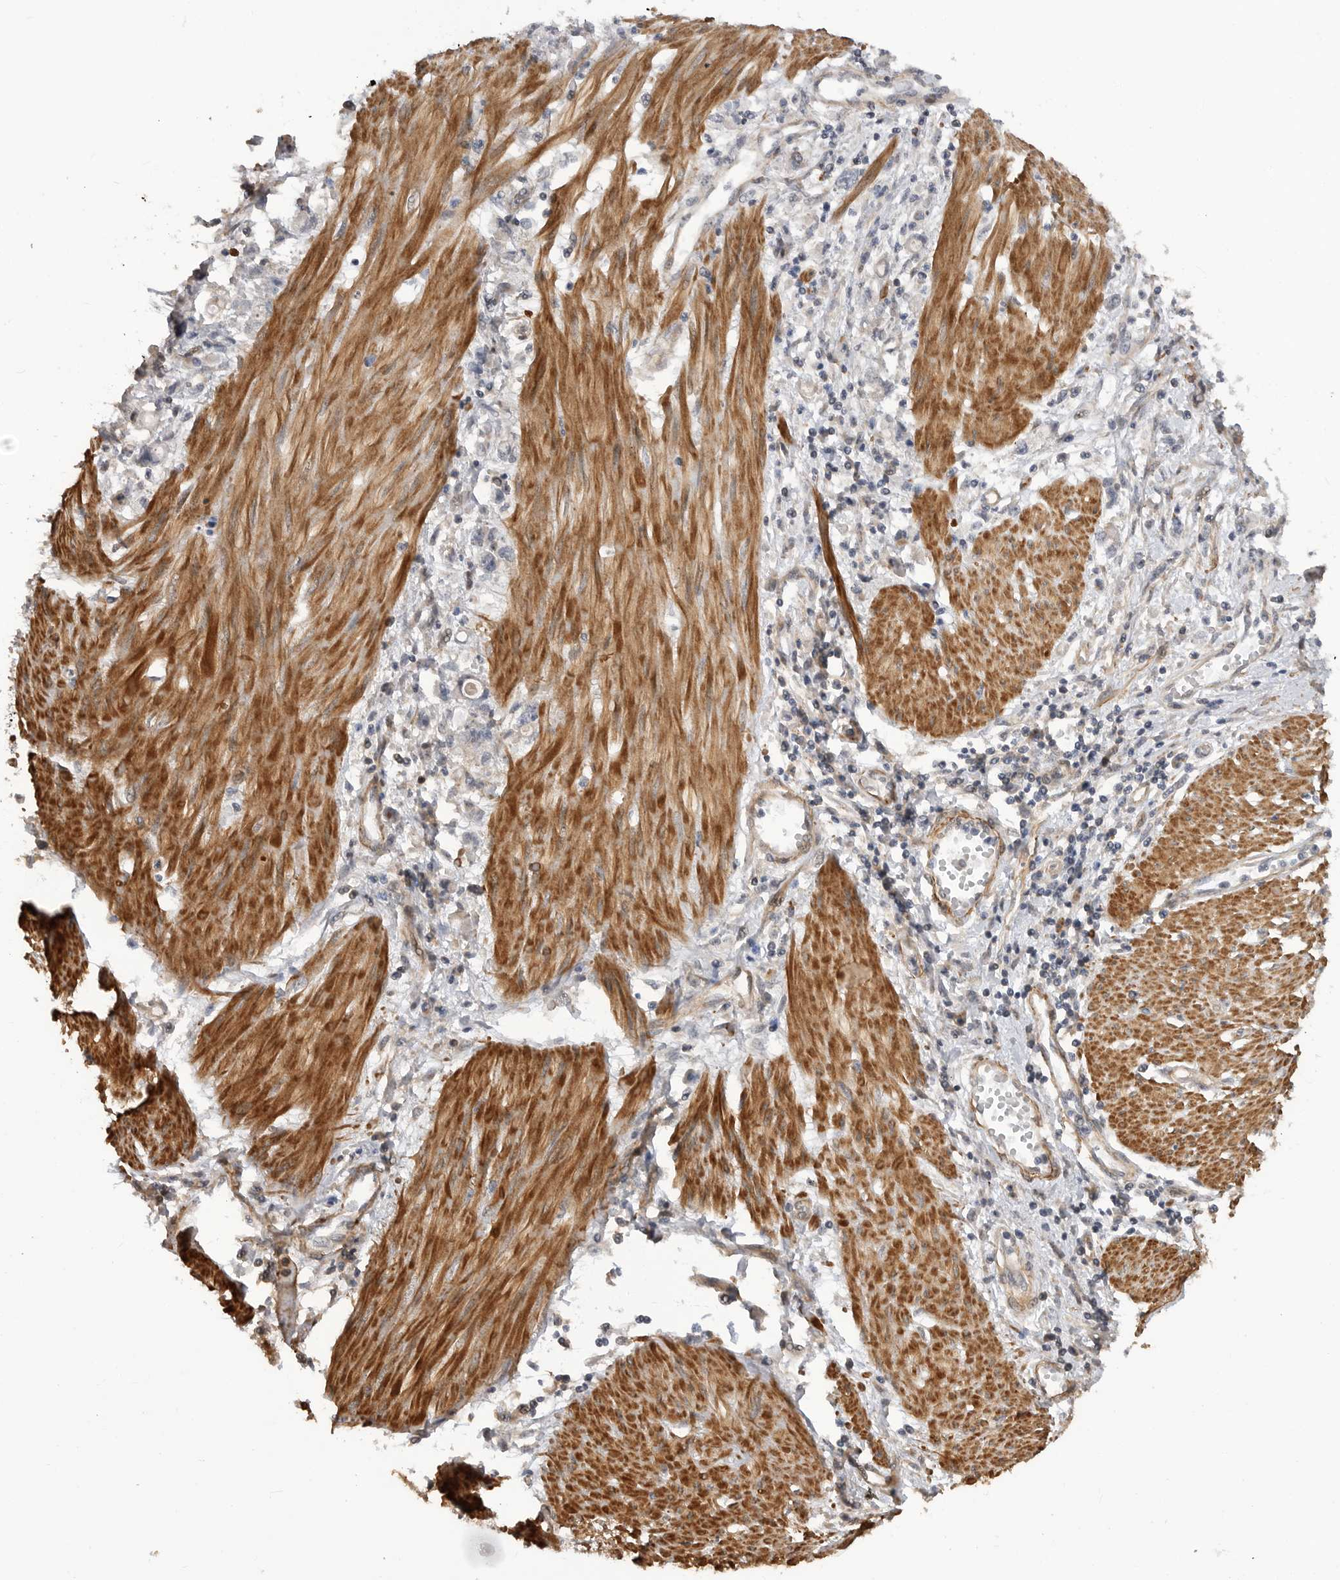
{"staining": {"intensity": "negative", "quantity": "none", "location": "none"}, "tissue": "stomach cancer", "cell_type": "Tumor cells", "image_type": "cancer", "snomed": [{"axis": "morphology", "description": "Adenocarcinoma, NOS"}, {"axis": "topography", "description": "Stomach"}], "caption": "DAB (3,3'-diaminobenzidine) immunohistochemical staining of human stomach adenocarcinoma exhibits no significant staining in tumor cells. (Stains: DAB IHC with hematoxylin counter stain, Microscopy: brightfield microscopy at high magnification).", "gene": "TRIM56", "patient": {"sex": "female", "age": 76}}